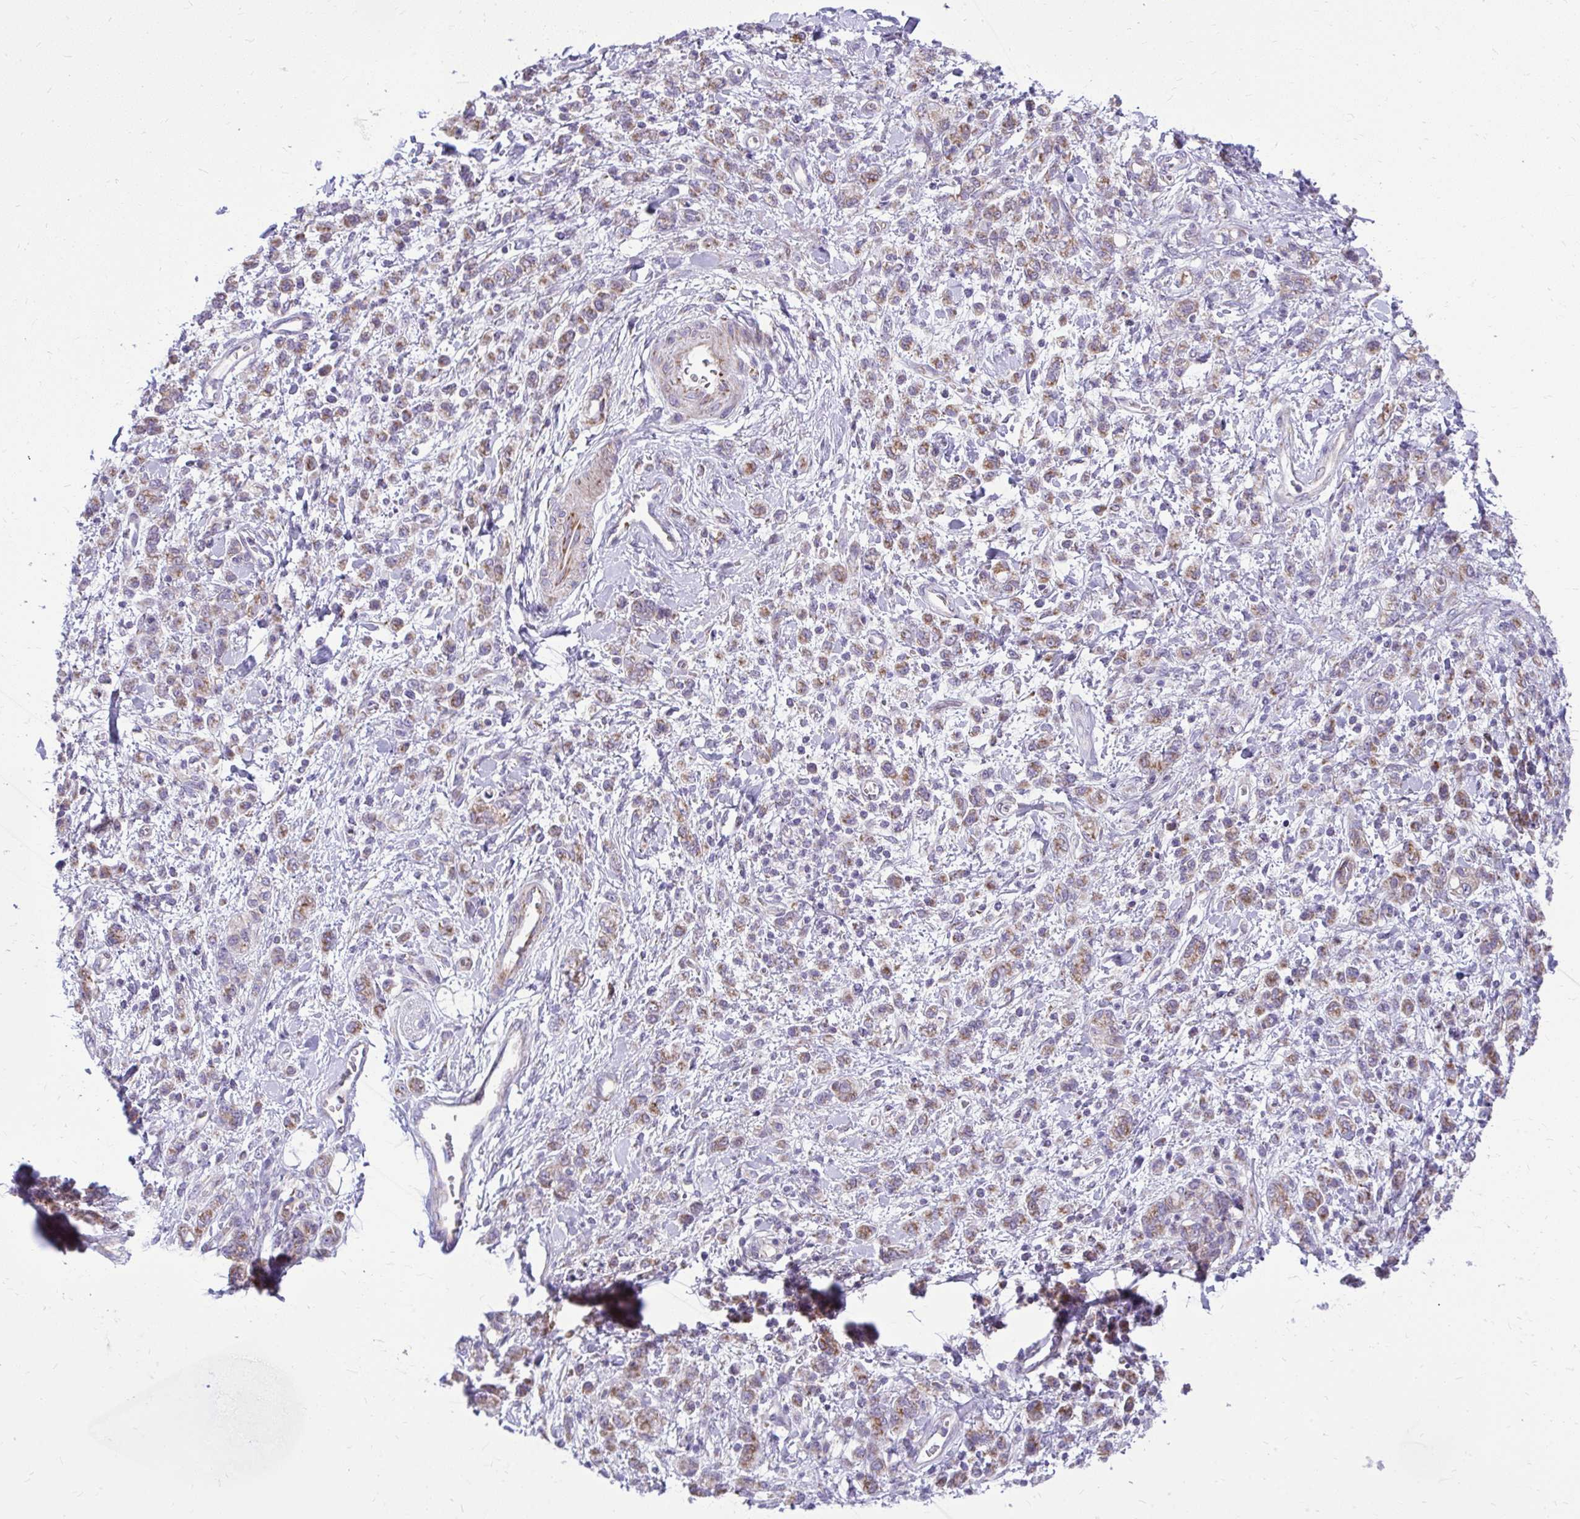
{"staining": {"intensity": "weak", "quantity": ">75%", "location": "cytoplasmic/membranous"}, "tissue": "stomach cancer", "cell_type": "Tumor cells", "image_type": "cancer", "snomed": [{"axis": "morphology", "description": "Adenocarcinoma, NOS"}, {"axis": "topography", "description": "Stomach"}], "caption": "Protein staining by IHC exhibits weak cytoplasmic/membranous staining in about >75% of tumor cells in stomach adenocarcinoma. Nuclei are stained in blue.", "gene": "GPRIN3", "patient": {"sex": "male", "age": 77}}